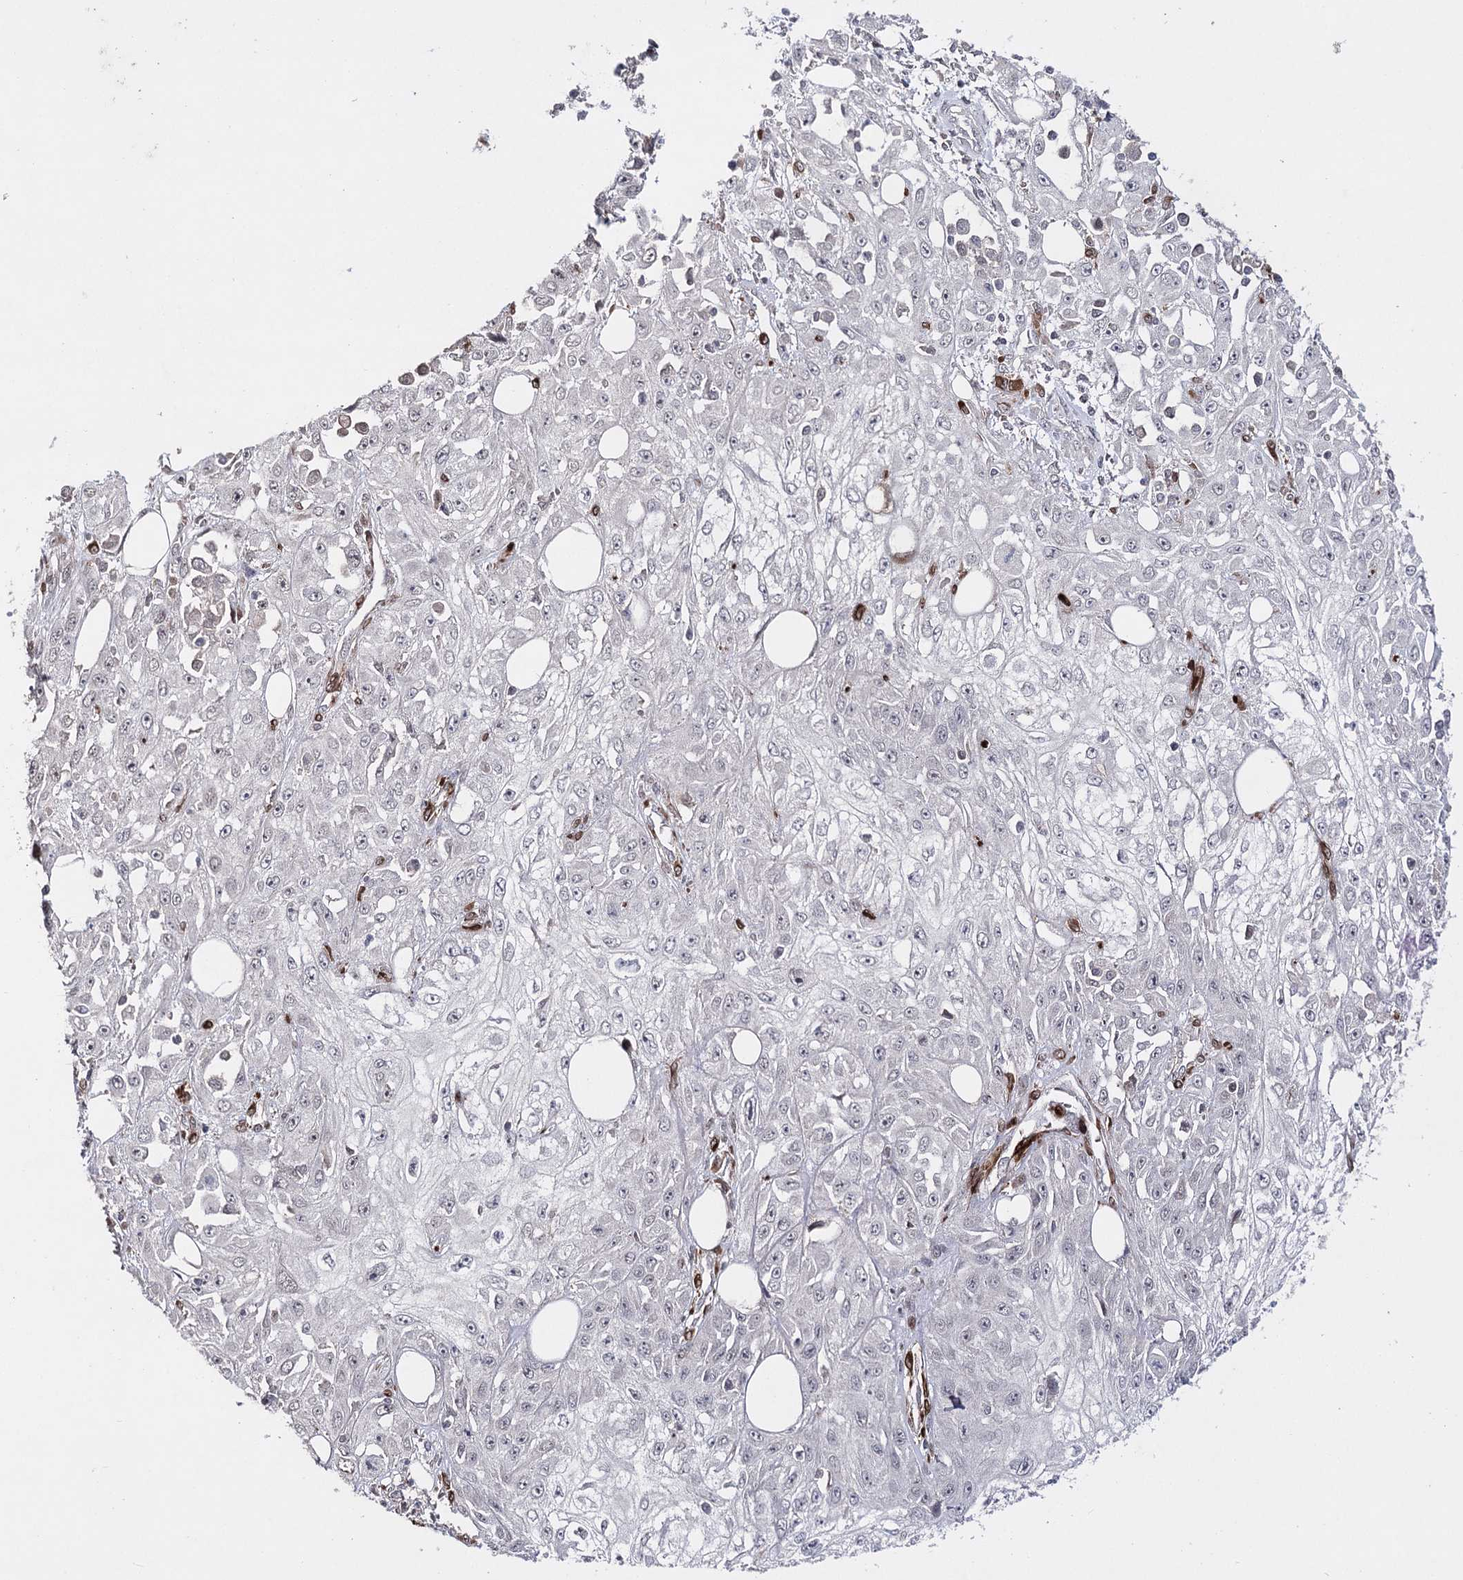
{"staining": {"intensity": "negative", "quantity": "none", "location": "none"}, "tissue": "skin cancer", "cell_type": "Tumor cells", "image_type": "cancer", "snomed": [{"axis": "morphology", "description": "Squamous cell carcinoma, NOS"}, {"axis": "morphology", "description": "Squamous cell carcinoma, metastatic, NOS"}, {"axis": "topography", "description": "Skin"}, {"axis": "topography", "description": "Lymph node"}], "caption": "High power microscopy histopathology image of an immunohistochemistry histopathology image of skin cancer, revealing no significant staining in tumor cells. (Immunohistochemistry (ihc), brightfield microscopy, high magnification).", "gene": "HSD11B2", "patient": {"sex": "male", "age": 75}}